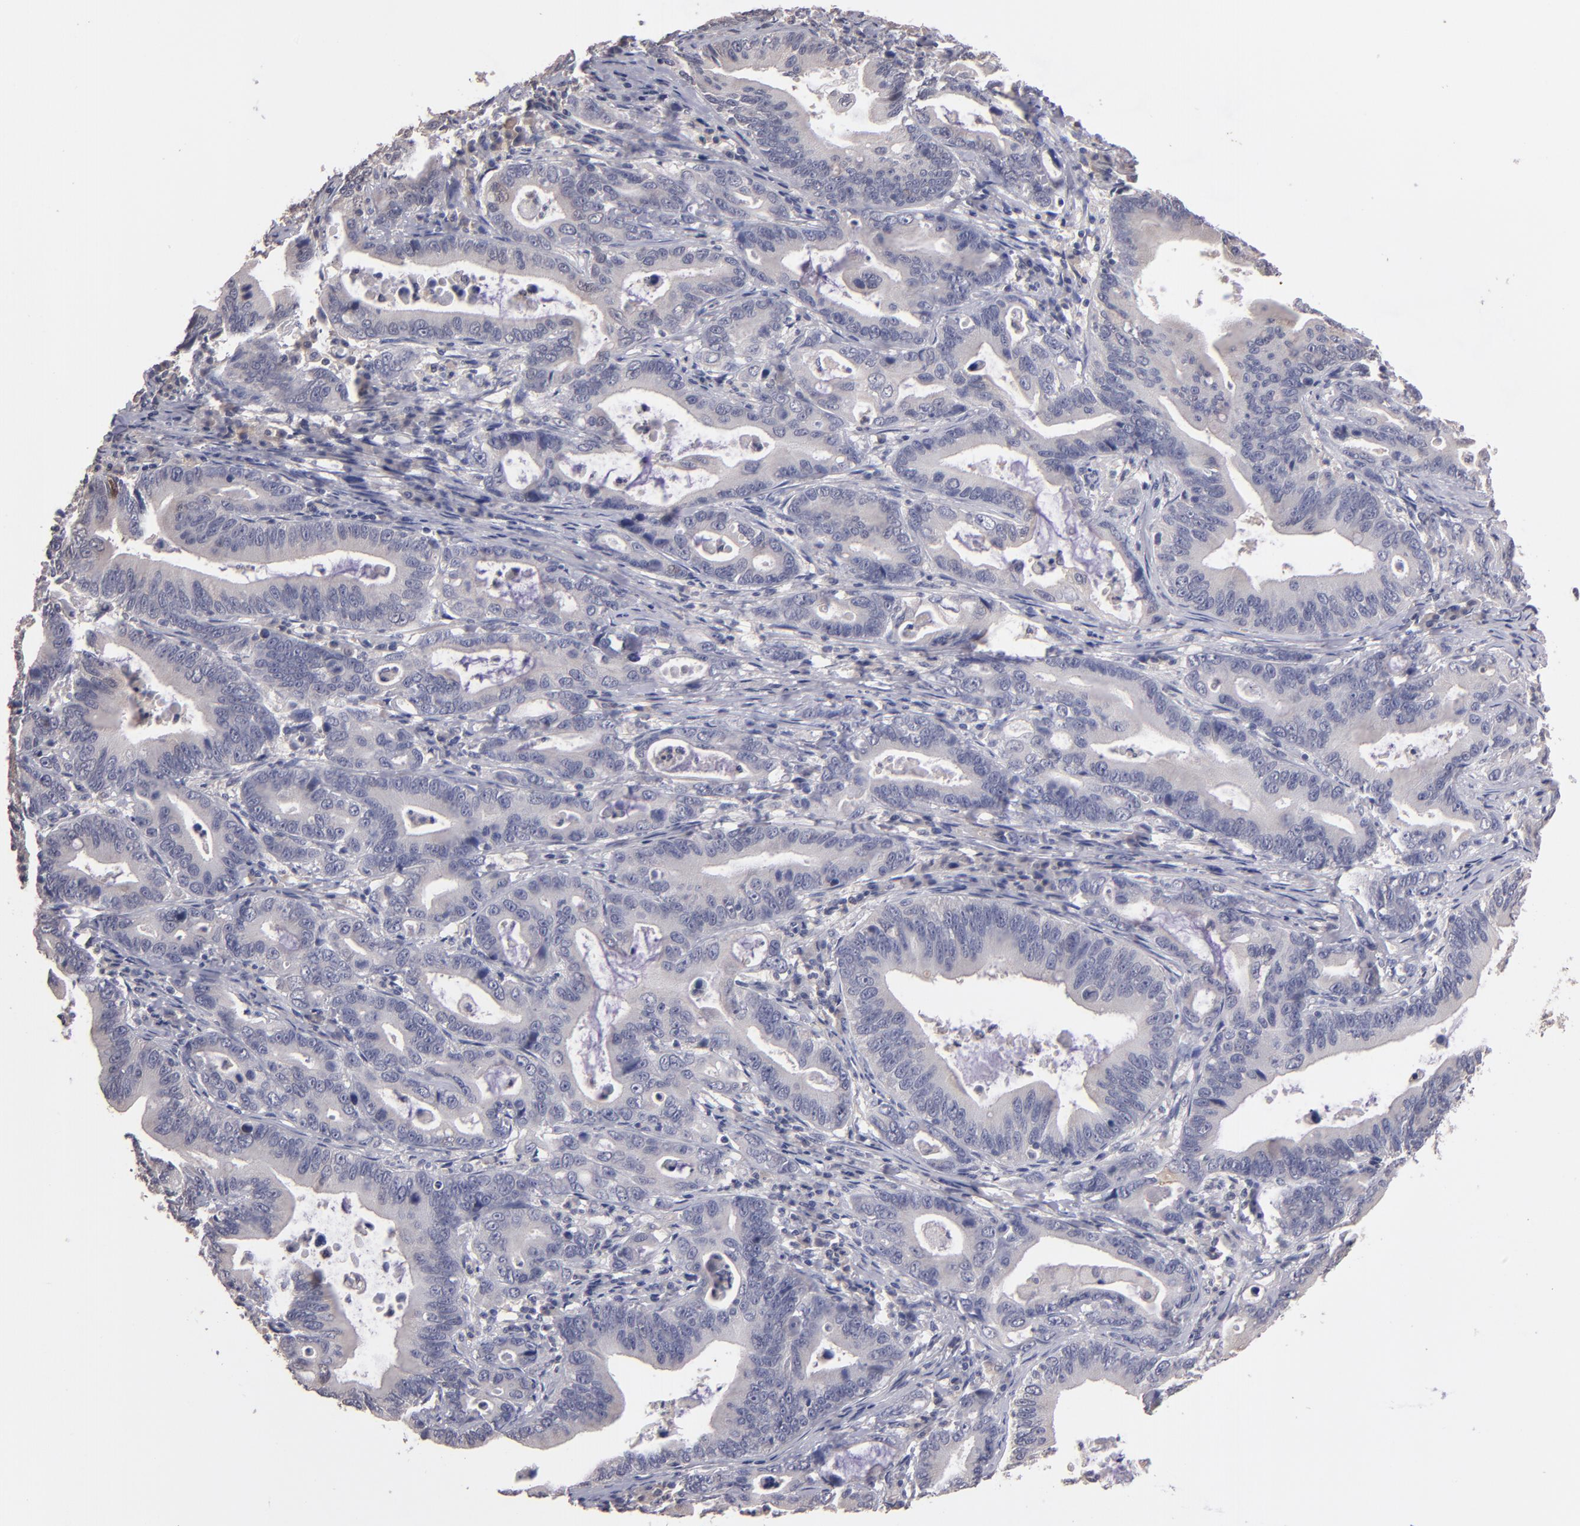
{"staining": {"intensity": "weak", "quantity": "<25%", "location": "cytoplasmic/membranous,nuclear"}, "tissue": "stomach cancer", "cell_type": "Tumor cells", "image_type": "cancer", "snomed": [{"axis": "morphology", "description": "Adenocarcinoma, NOS"}, {"axis": "topography", "description": "Stomach, upper"}], "caption": "A micrograph of adenocarcinoma (stomach) stained for a protein displays no brown staining in tumor cells.", "gene": "S100A1", "patient": {"sex": "male", "age": 63}}